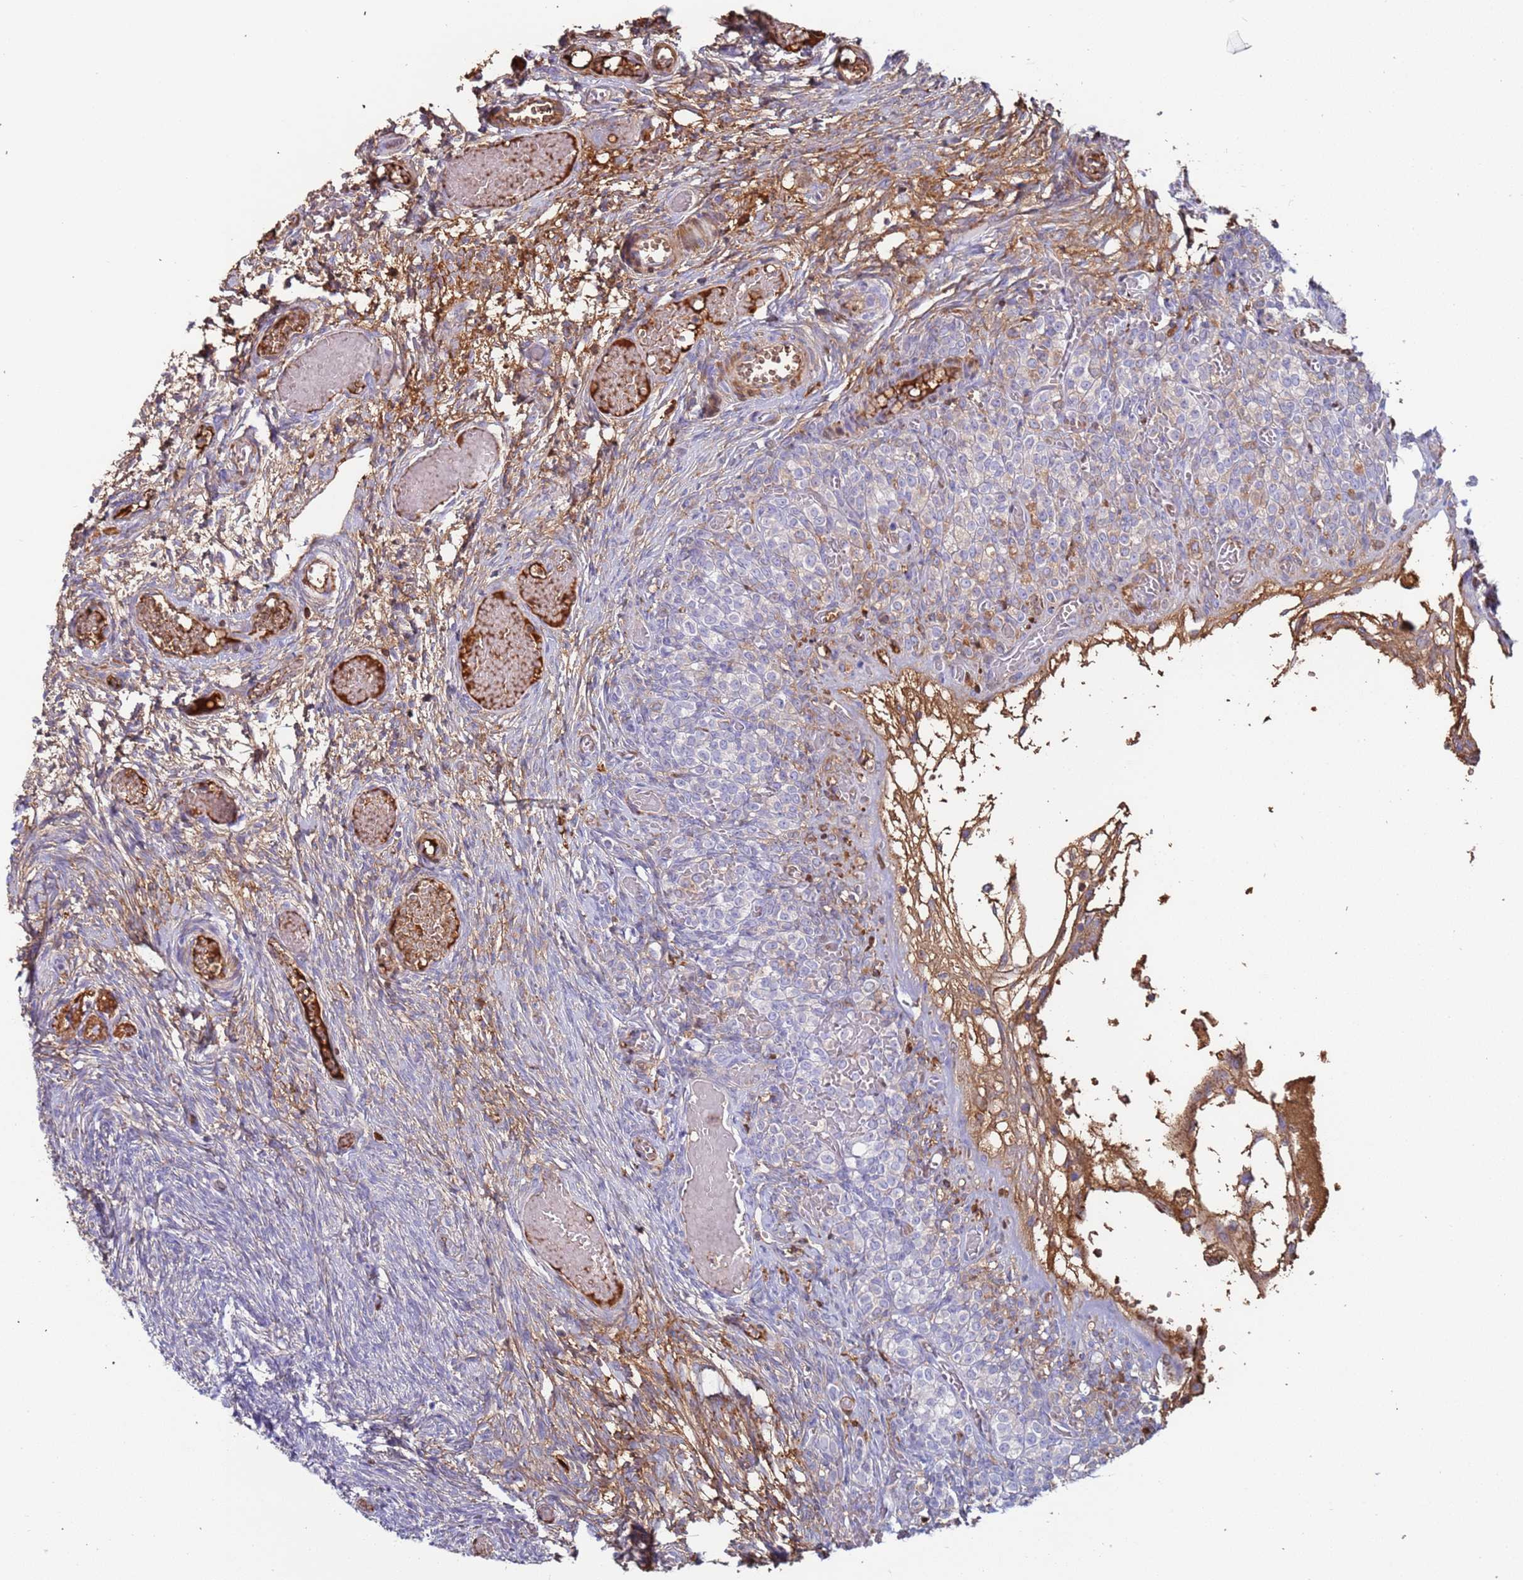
{"staining": {"intensity": "weak", "quantity": "<25%", "location": "cytoplasmic/membranous"}, "tissue": "ovary", "cell_type": "Ovarian stroma cells", "image_type": "normal", "snomed": [{"axis": "morphology", "description": "Adenocarcinoma, NOS"}, {"axis": "topography", "description": "Endometrium"}], "caption": "A micrograph of human ovary is negative for staining in ovarian stroma cells.", "gene": "CYSLTR2", "patient": {"sex": "female", "age": 32}}